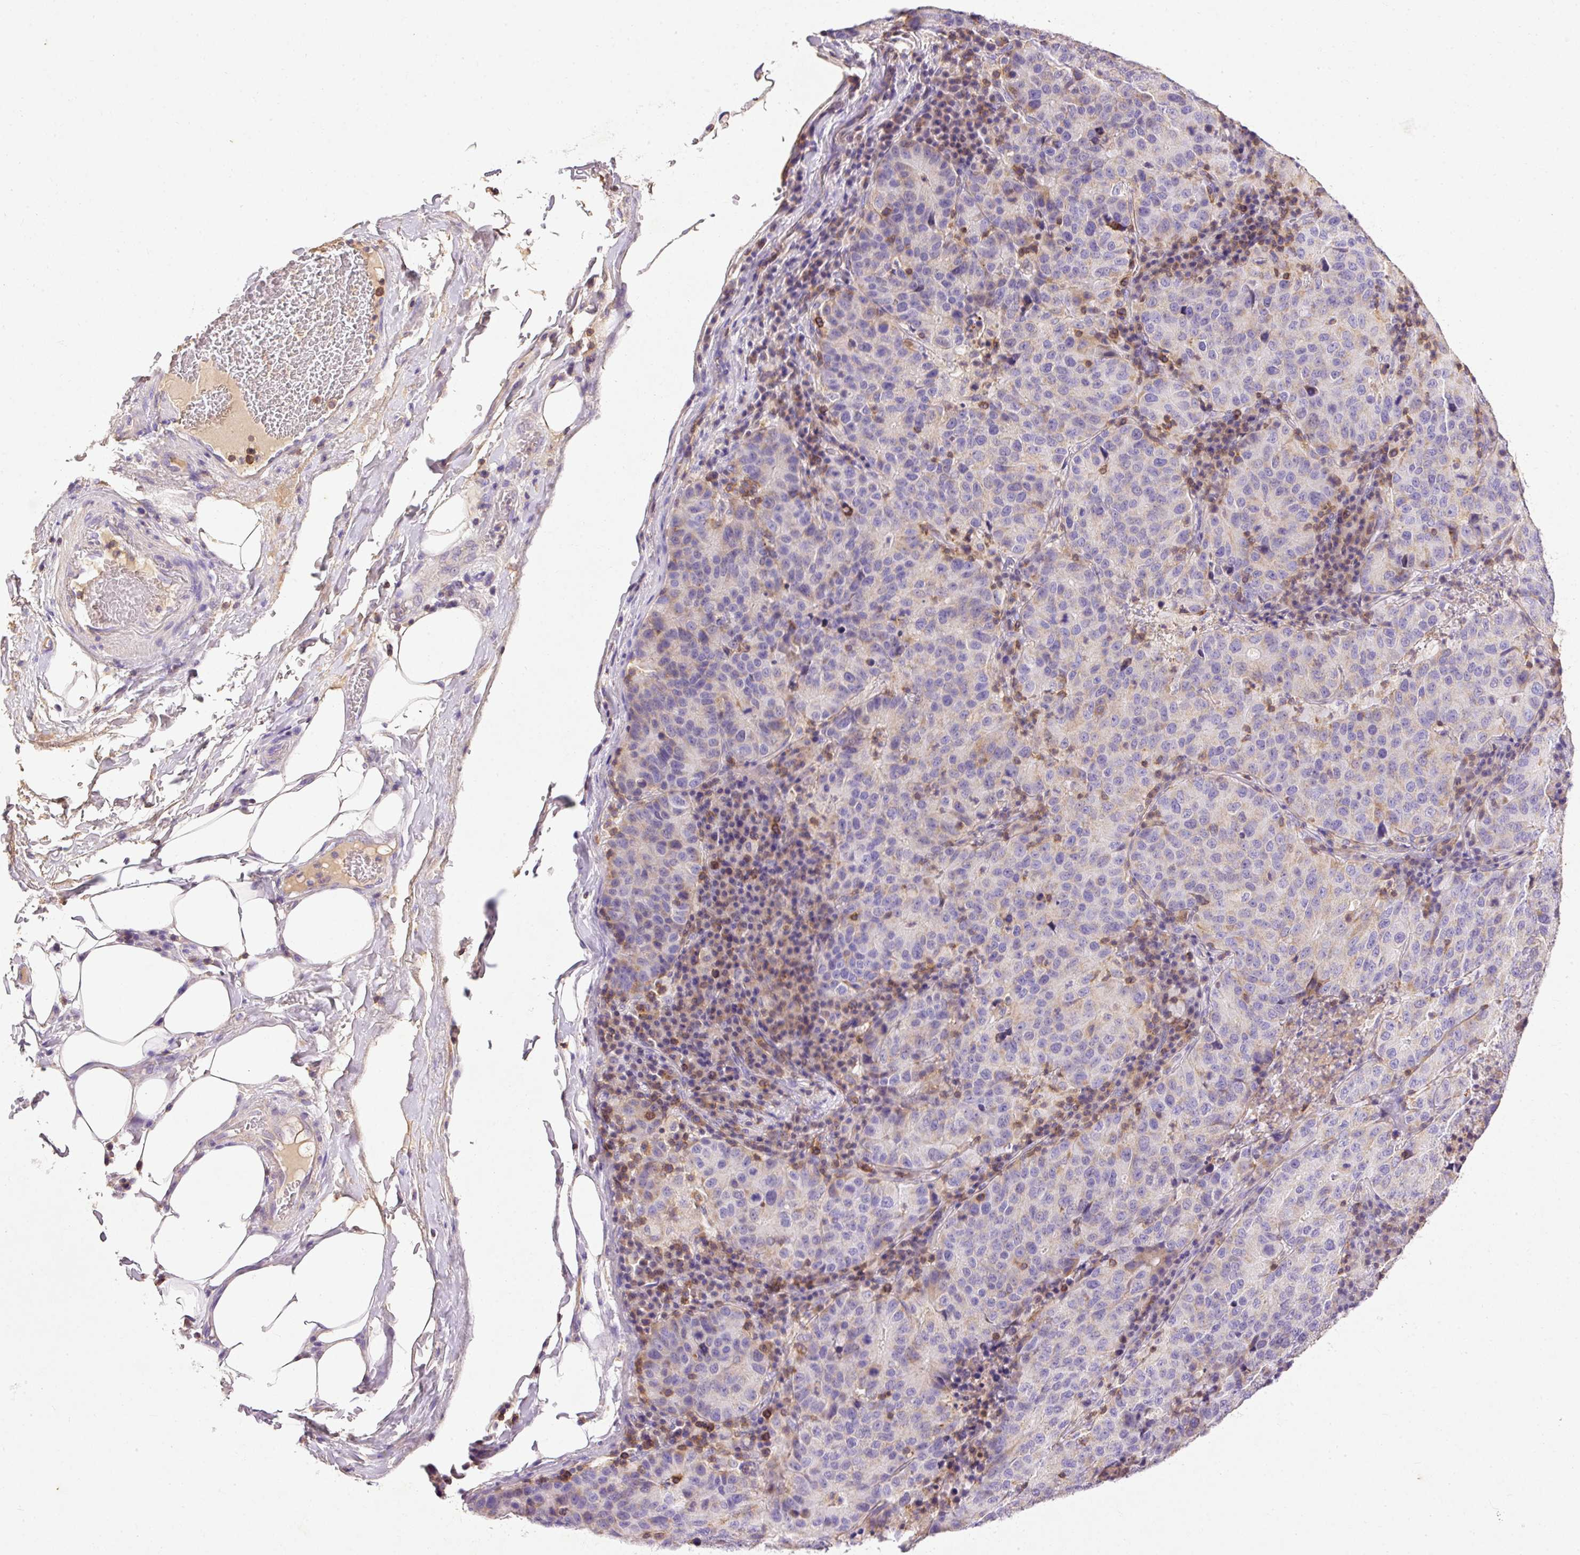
{"staining": {"intensity": "negative", "quantity": "none", "location": "none"}, "tissue": "stomach cancer", "cell_type": "Tumor cells", "image_type": "cancer", "snomed": [{"axis": "morphology", "description": "Adenocarcinoma, NOS"}, {"axis": "topography", "description": "Stomach"}], "caption": "An IHC histopathology image of stomach cancer (adenocarcinoma) is shown. There is no staining in tumor cells of stomach cancer (adenocarcinoma).", "gene": "IMMT", "patient": {"sex": "male", "age": 71}}